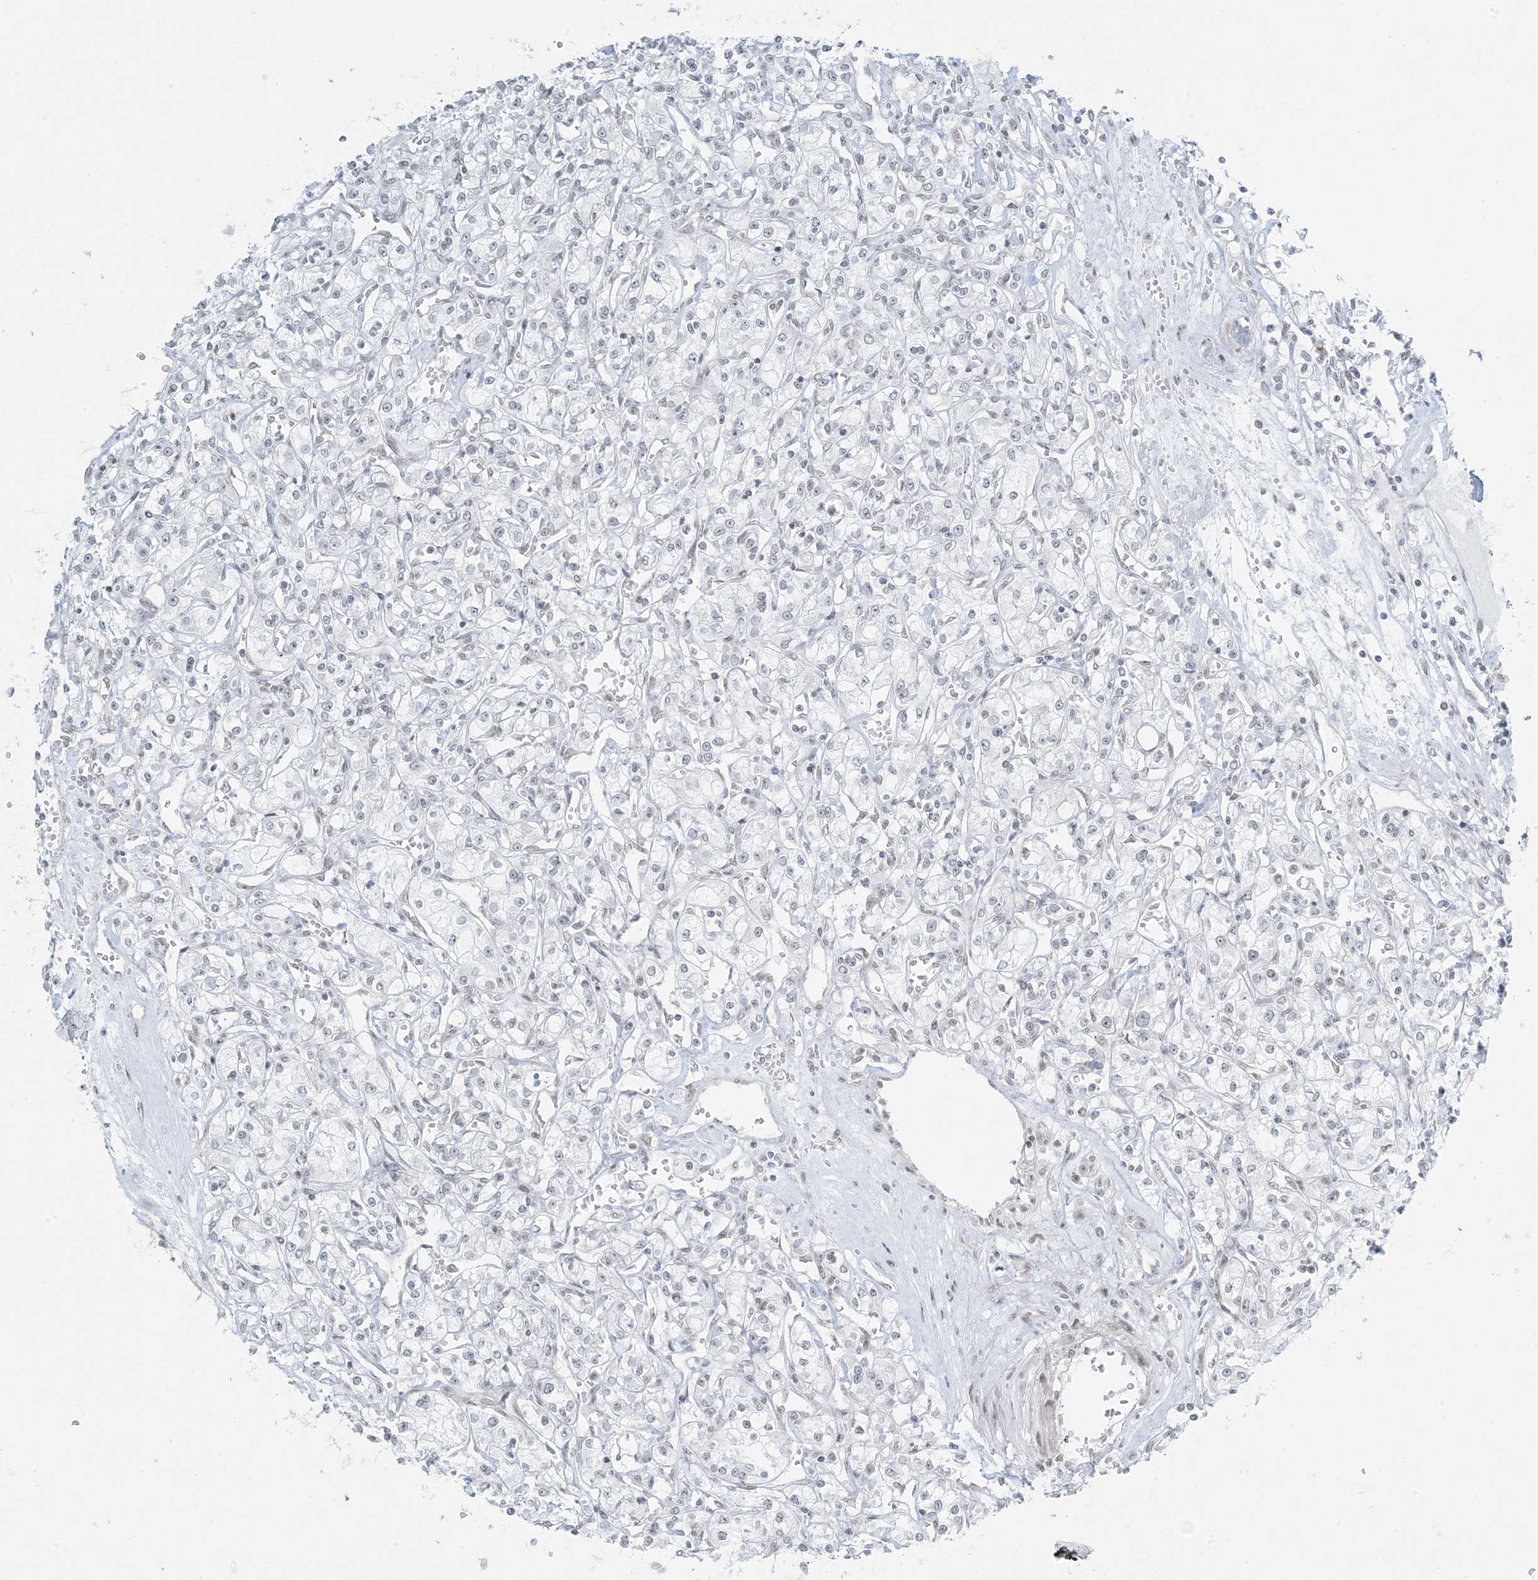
{"staining": {"intensity": "negative", "quantity": "none", "location": "none"}, "tissue": "renal cancer", "cell_type": "Tumor cells", "image_type": "cancer", "snomed": [{"axis": "morphology", "description": "Adenocarcinoma, NOS"}, {"axis": "topography", "description": "Kidney"}], "caption": "This is a micrograph of IHC staining of renal adenocarcinoma, which shows no positivity in tumor cells. (Brightfield microscopy of DAB immunohistochemistry (IHC) at high magnification).", "gene": "ZNF787", "patient": {"sex": "female", "age": 59}}